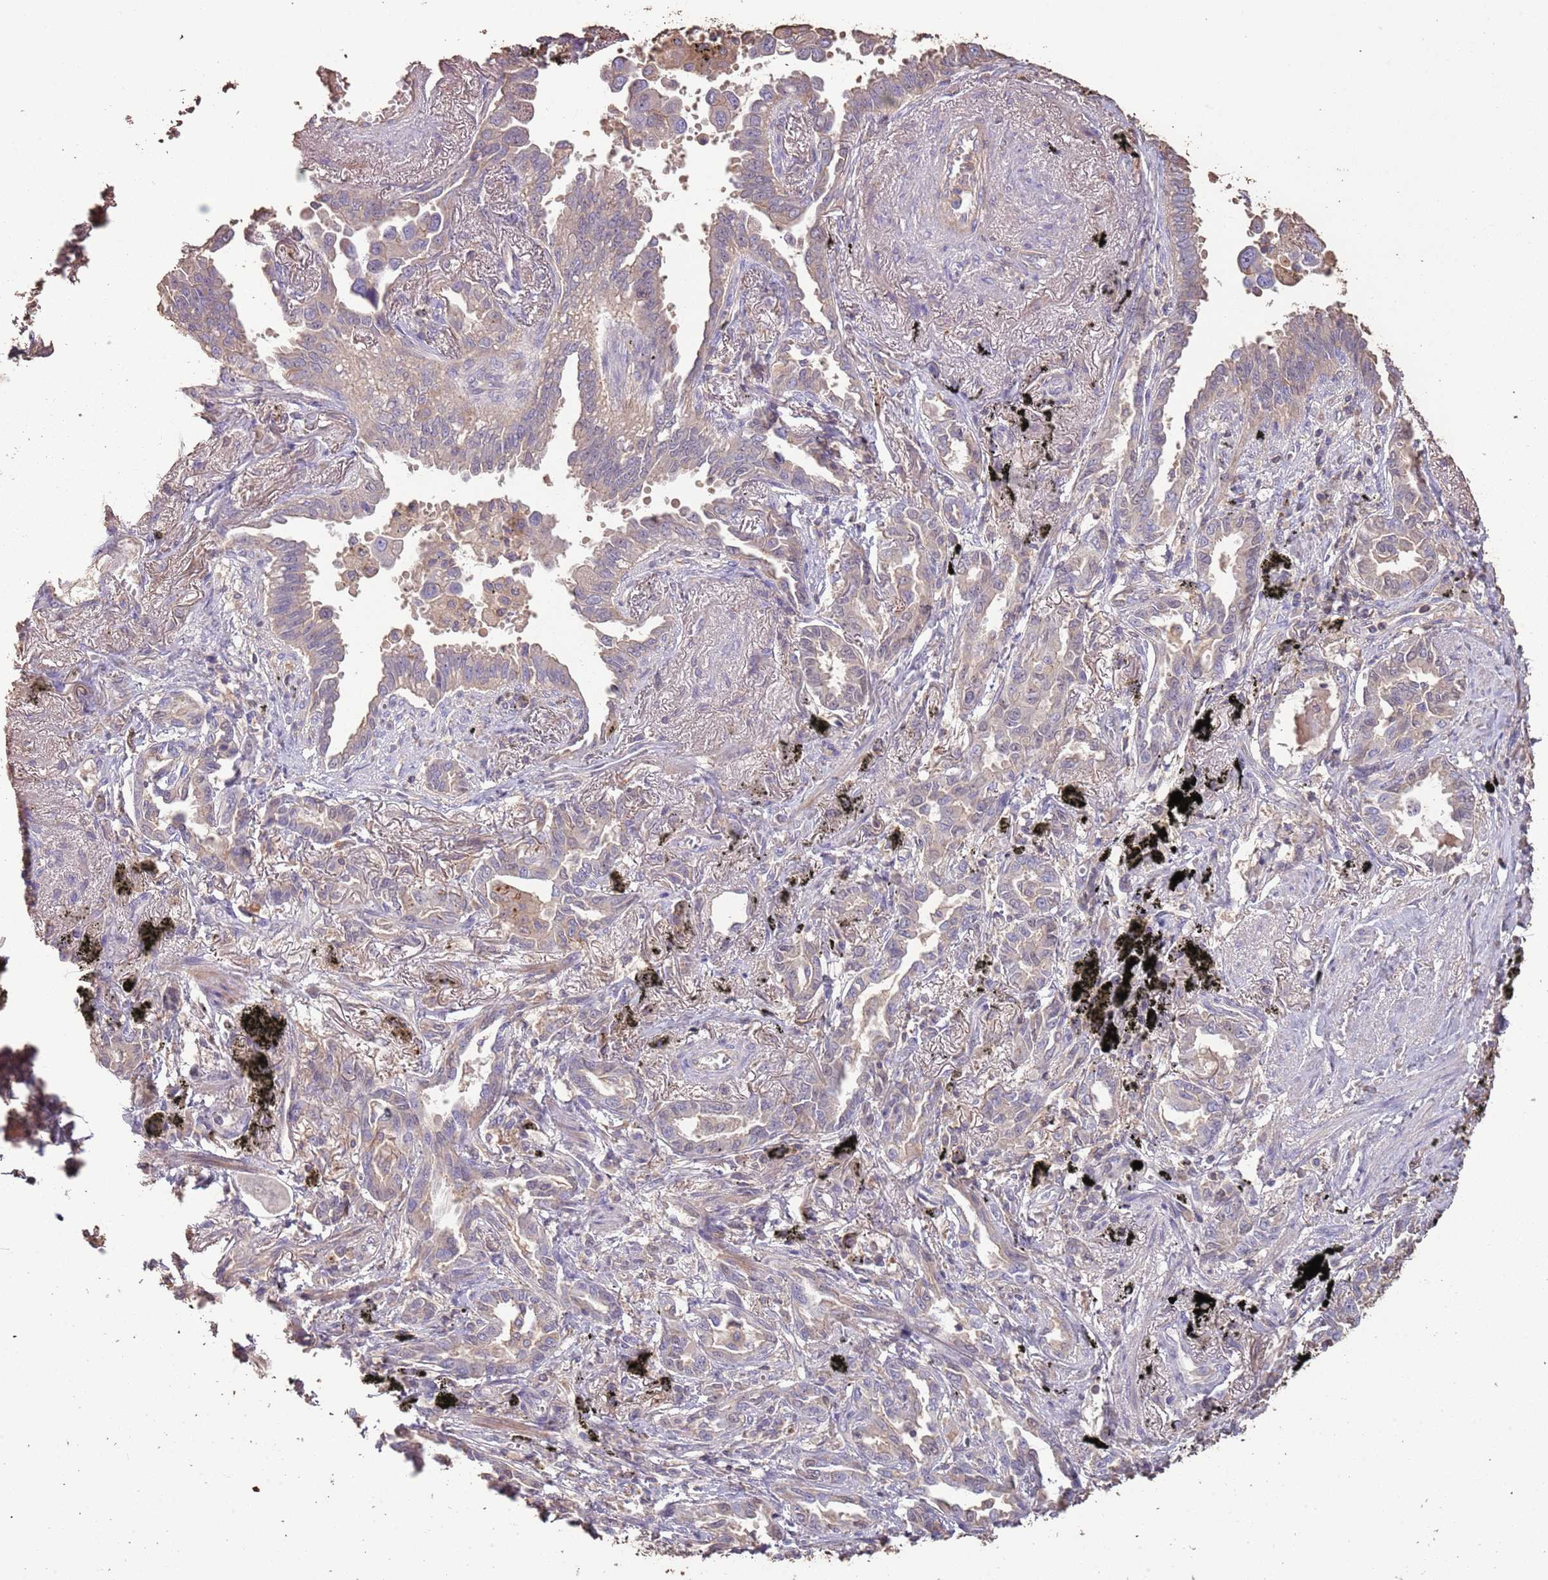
{"staining": {"intensity": "negative", "quantity": "none", "location": "none"}, "tissue": "lung cancer", "cell_type": "Tumor cells", "image_type": "cancer", "snomed": [{"axis": "morphology", "description": "Adenocarcinoma, NOS"}, {"axis": "topography", "description": "Lung"}], "caption": "Protein analysis of lung adenocarcinoma shows no significant positivity in tumor cells. The staining was performed using DAB to visualize the protein expression in brown, while the nuclei were stained in blue with hematoxylin (Magnification: 20x).", "gene": "FECH", "patient": {"sex": "male", "age": 67}}